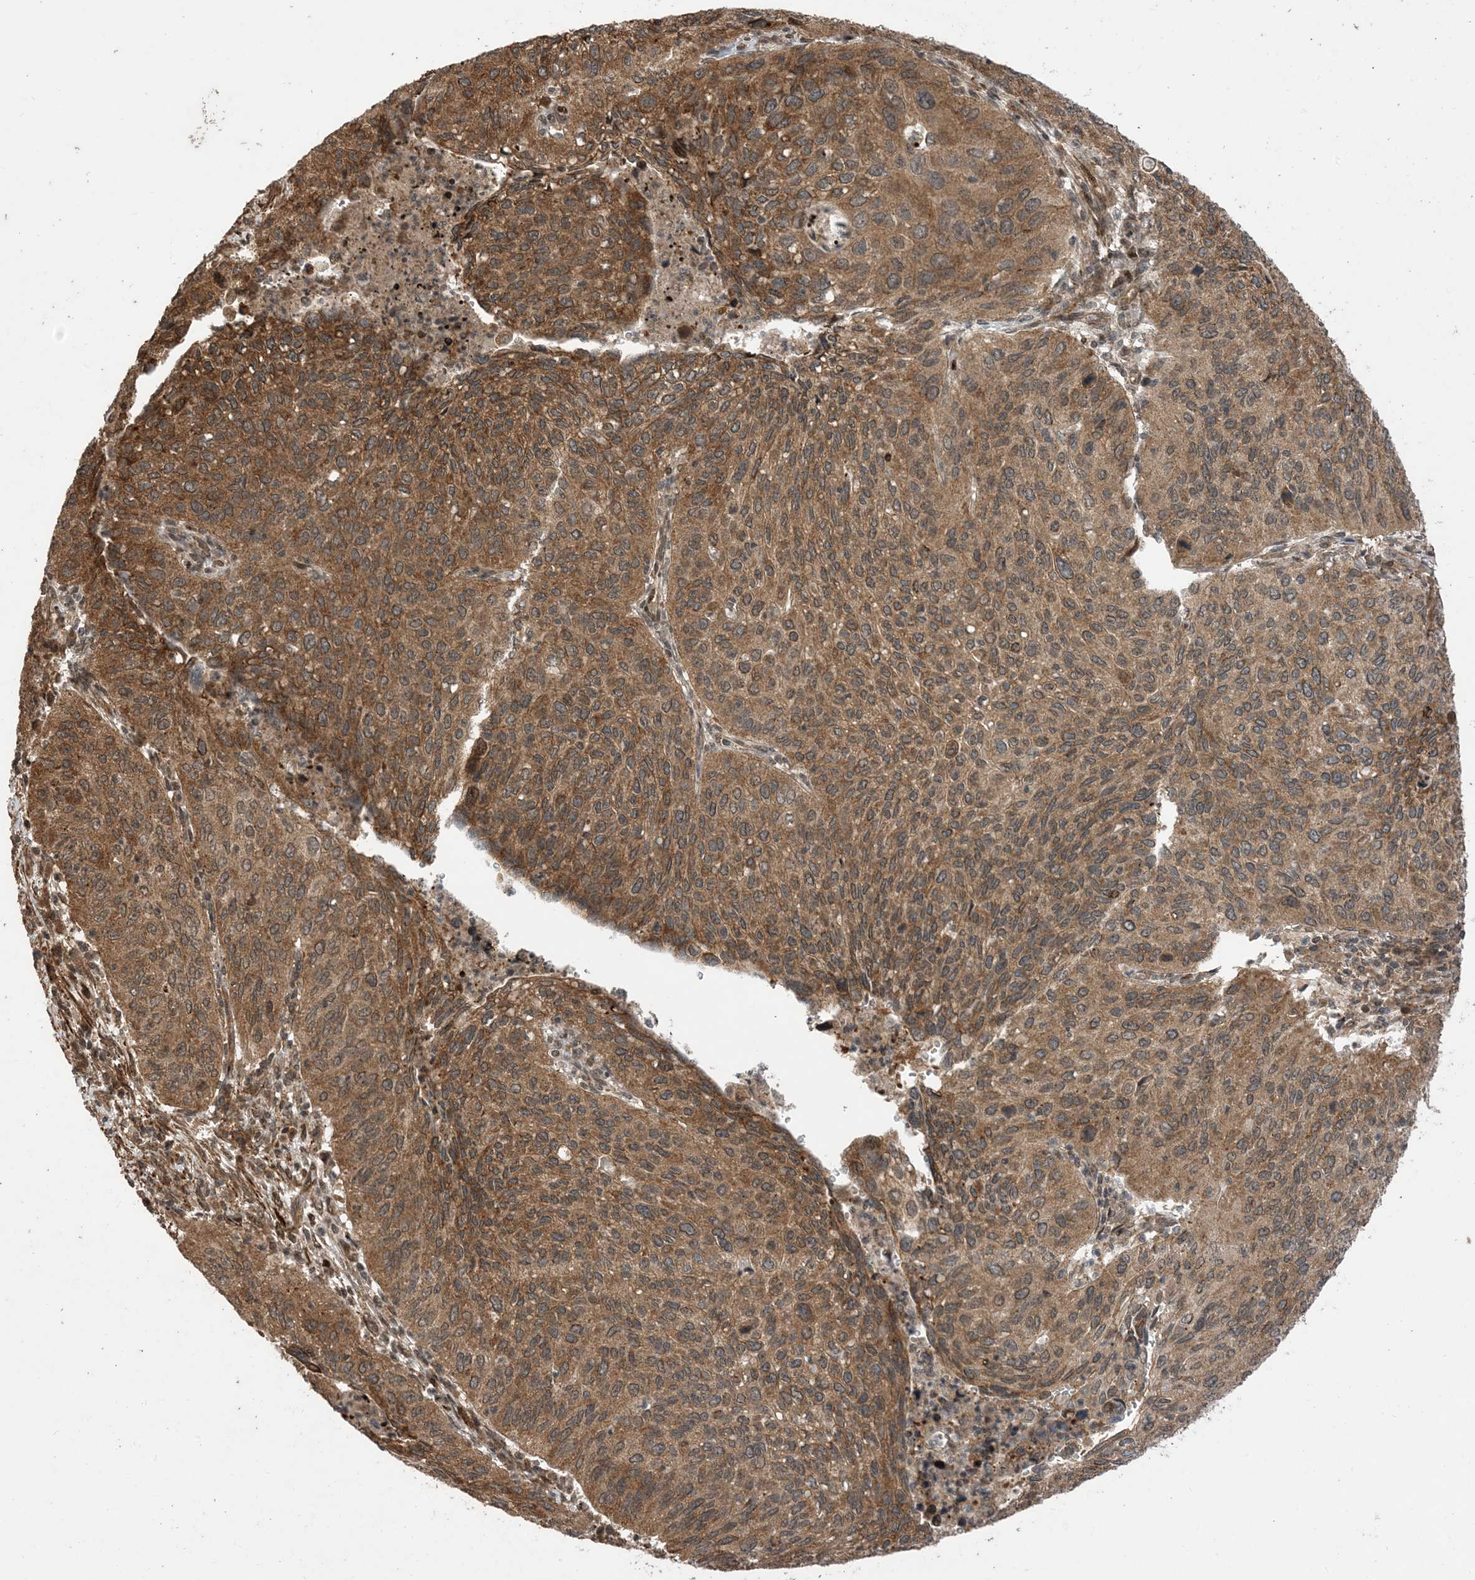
{"staining": {"intensity": "moderate", "quantity": ">75%", "location": "cytoplasmic/membranous"}, "tissue": "cervical cancer", "cell_type": "Tumor cells", "image_type": "cancer", "snomed": [{"axis": "morphology", "description": "Squamous cell carcinoma, NOS"}, {"axis": "topography", "description": "Cervix"}], "caption": "Tumor cells reveal moderate cytoplasmic/membranous staining in about >75% of cells in cervical cancer (squamous cell carcinoma).", "gene": "ZNF511", "patient": {"sex": "female", "age": 38}}